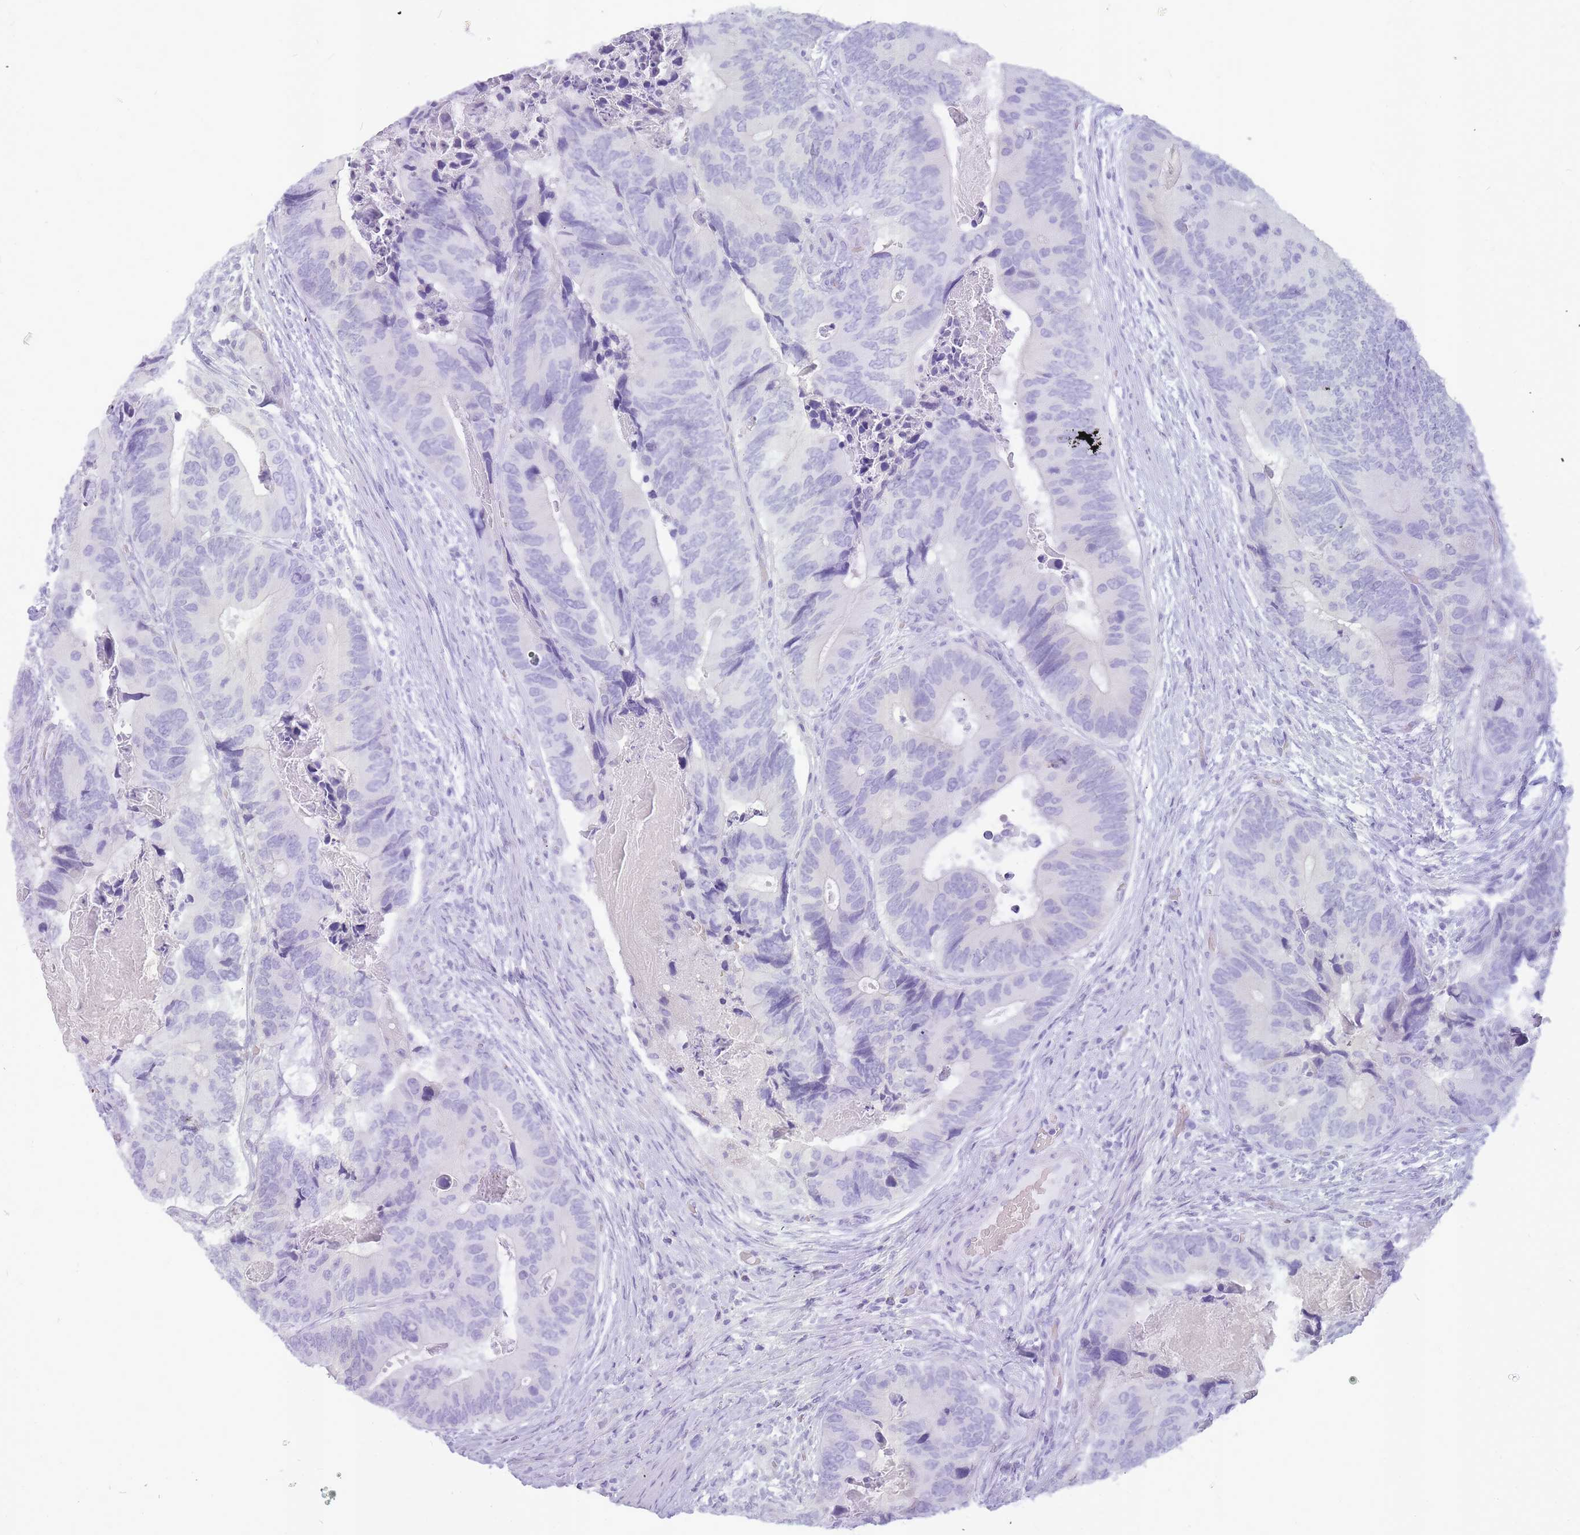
{"staining": {"intensity": "negative", "quantity": "none", "location": "none"}, "tissue": "colorectal cancer", "cell_type": "Tumor cells", "image_type": "cancer", "snomed": [{"axis": "morphology", "description": "Adenocarcinoma, NOS"}, {"axis": "topography", "description": "Colon"}], "caption": "Photomicrograph shows no protein staining in tumor cells of colorectal cancer (adenocarcinoma) tissue.", "gene": "INS", "patient": {"sex": "male", "age": 84}}